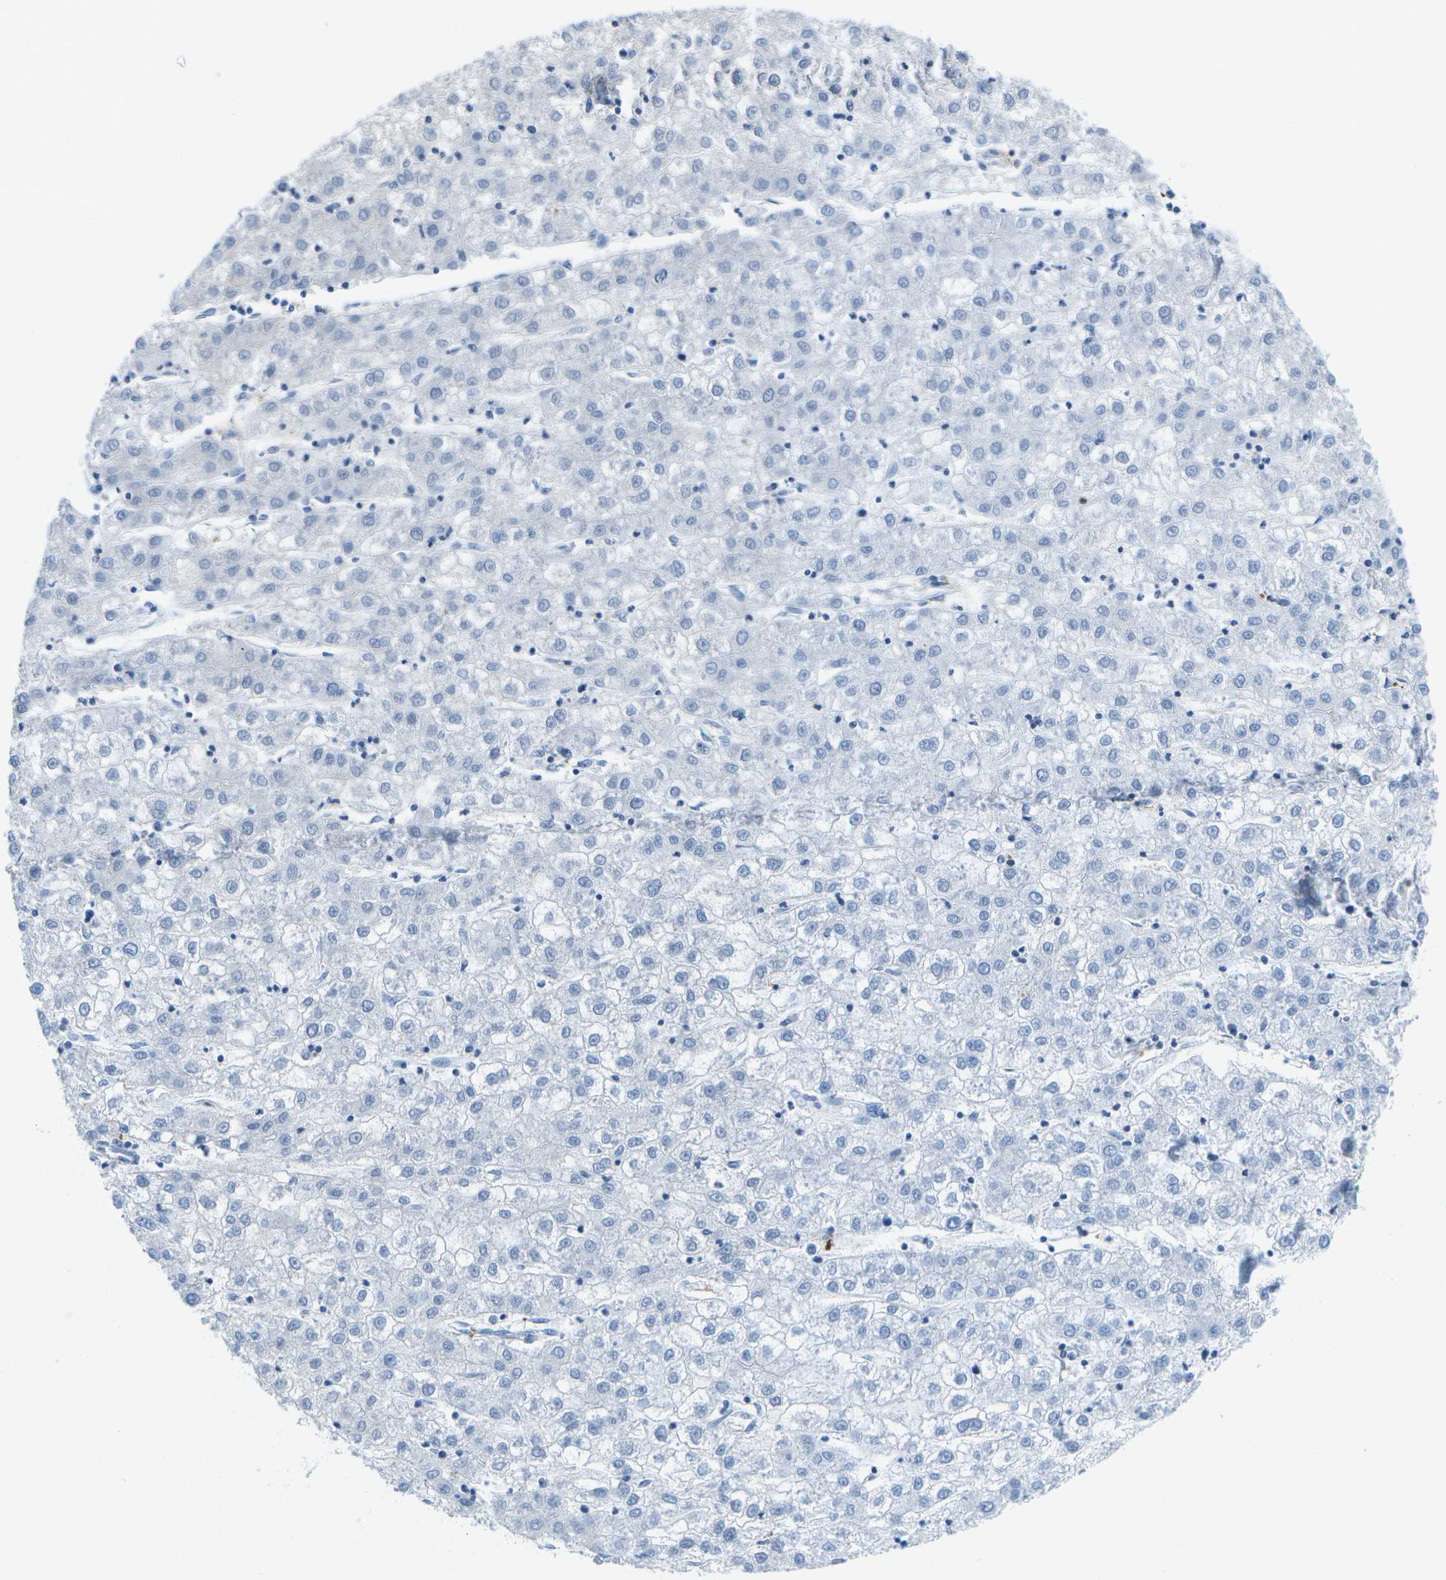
{"staining": {"intensity": "negative", "quantity": "none", "location": "none"}, "tissue": "liver cancer", "cell_type": "Tumor cells", "image_type": "cancer", "snomed": [{"axis": "morphology", "description": "Carcinoma, Hepatocellular, NOS"}, {"axis": "topography", "description": "Liver"}], "caption": "Hepatocellular carcinoma (liver) was stained to show a protein in brown. There is no significant staining in tumor cells. (Brightfield microscopy of DAB (3,3'-diaminobenzidine) immunohistochemistry at high magnification).", "gene": "RCSD1", "patient": {"sex": "male", "age": 72}}